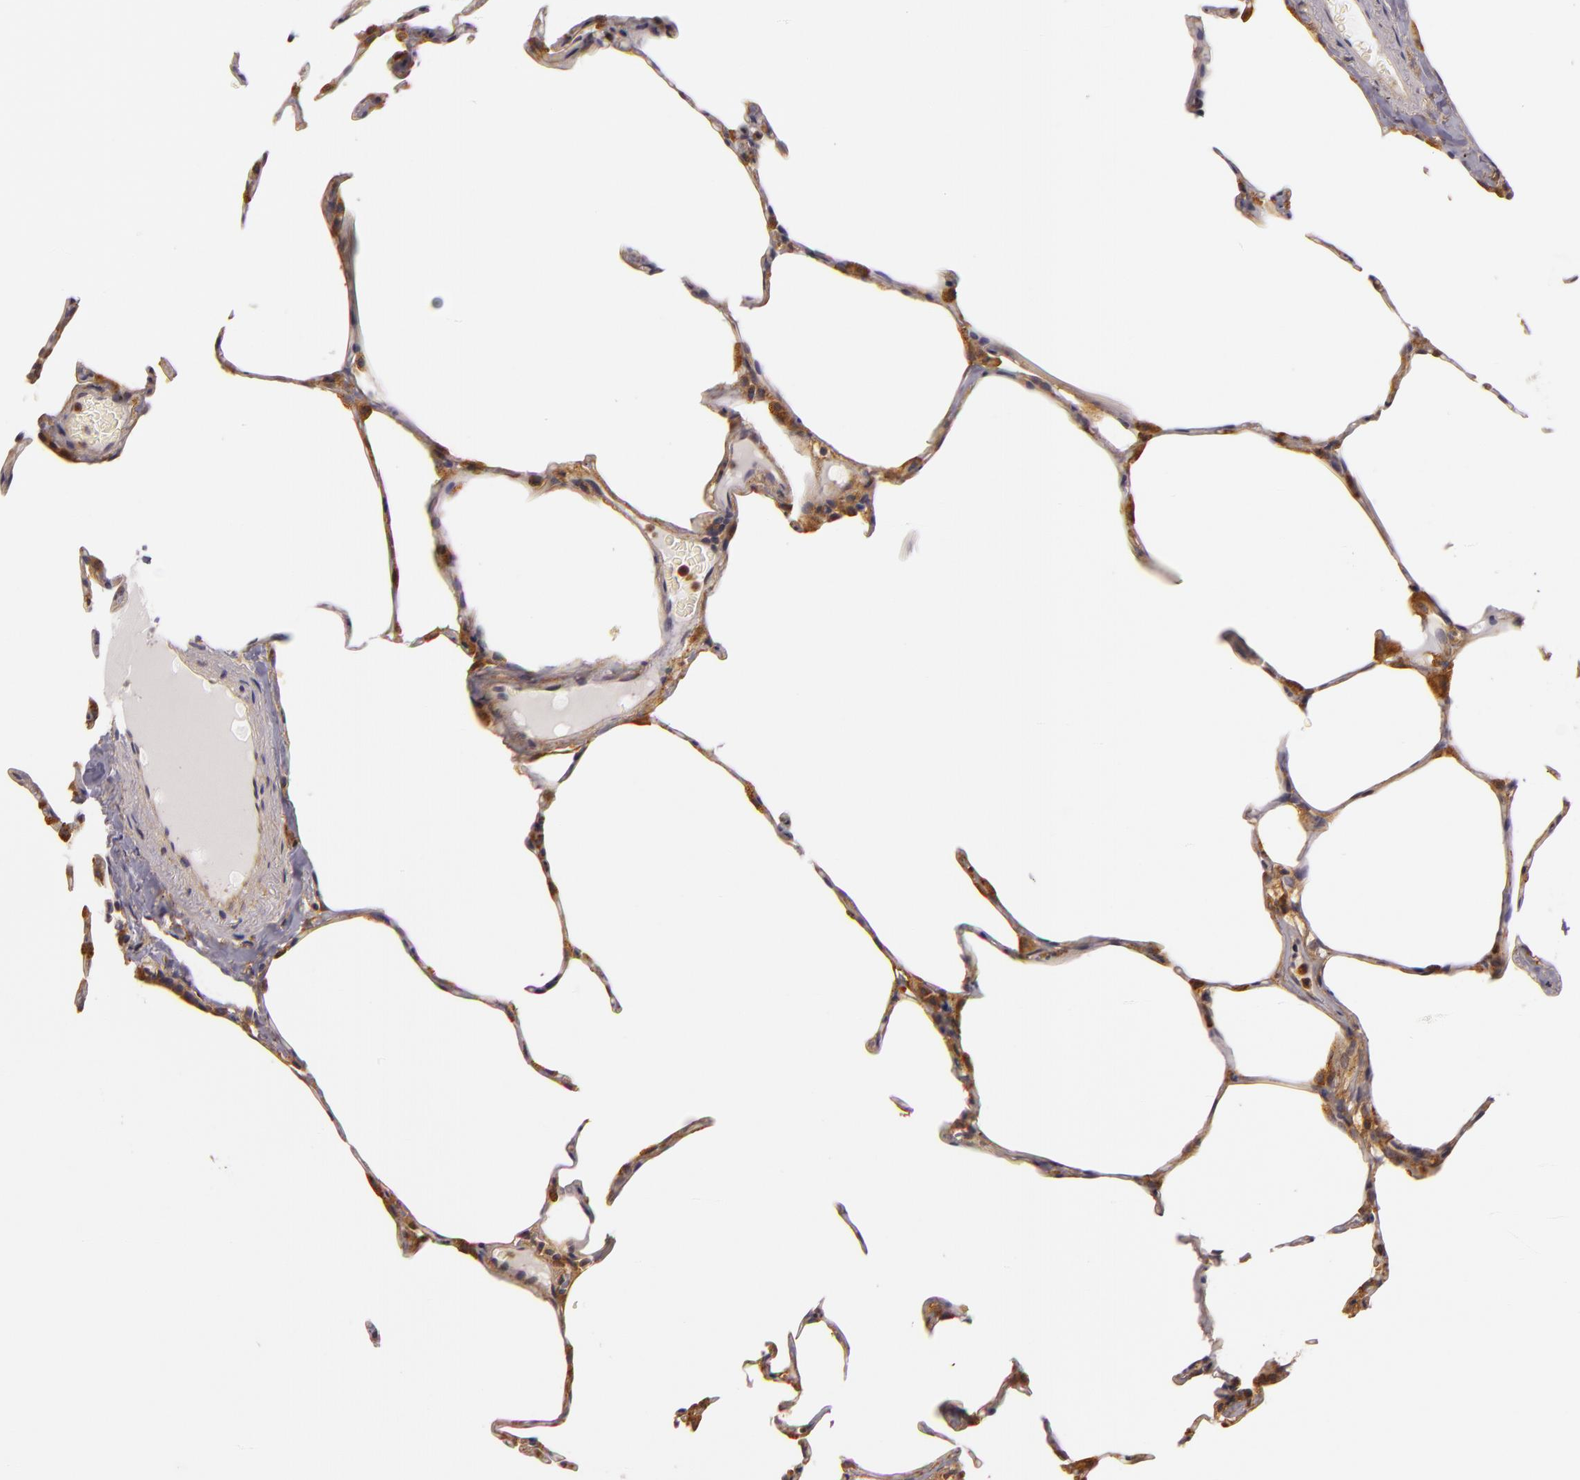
{"staining": {"intensity": "strong", "quantity": ">75%", "location": "cytoplasmic/membranous,nuclear"}, "tissue": "lung", "cell_type": "Alveolar cells", "image_type": "normal", "snomed": [{"axis": "morphology", "description": "Normal tissue, NOS"}, {"axis": "topography", "description": "Lung"}], "caption": "A micrograph of lung stained for a protein displays strong cytoplasmic/membranous,nuclear brown staining in alveolar cells. (Stains: DAB in brown, nuclei in blue, Microscopy: brightfield microscopy at high magnification).", "gene": "TOM1", "patient": {"sex": "female", "age": 75}}